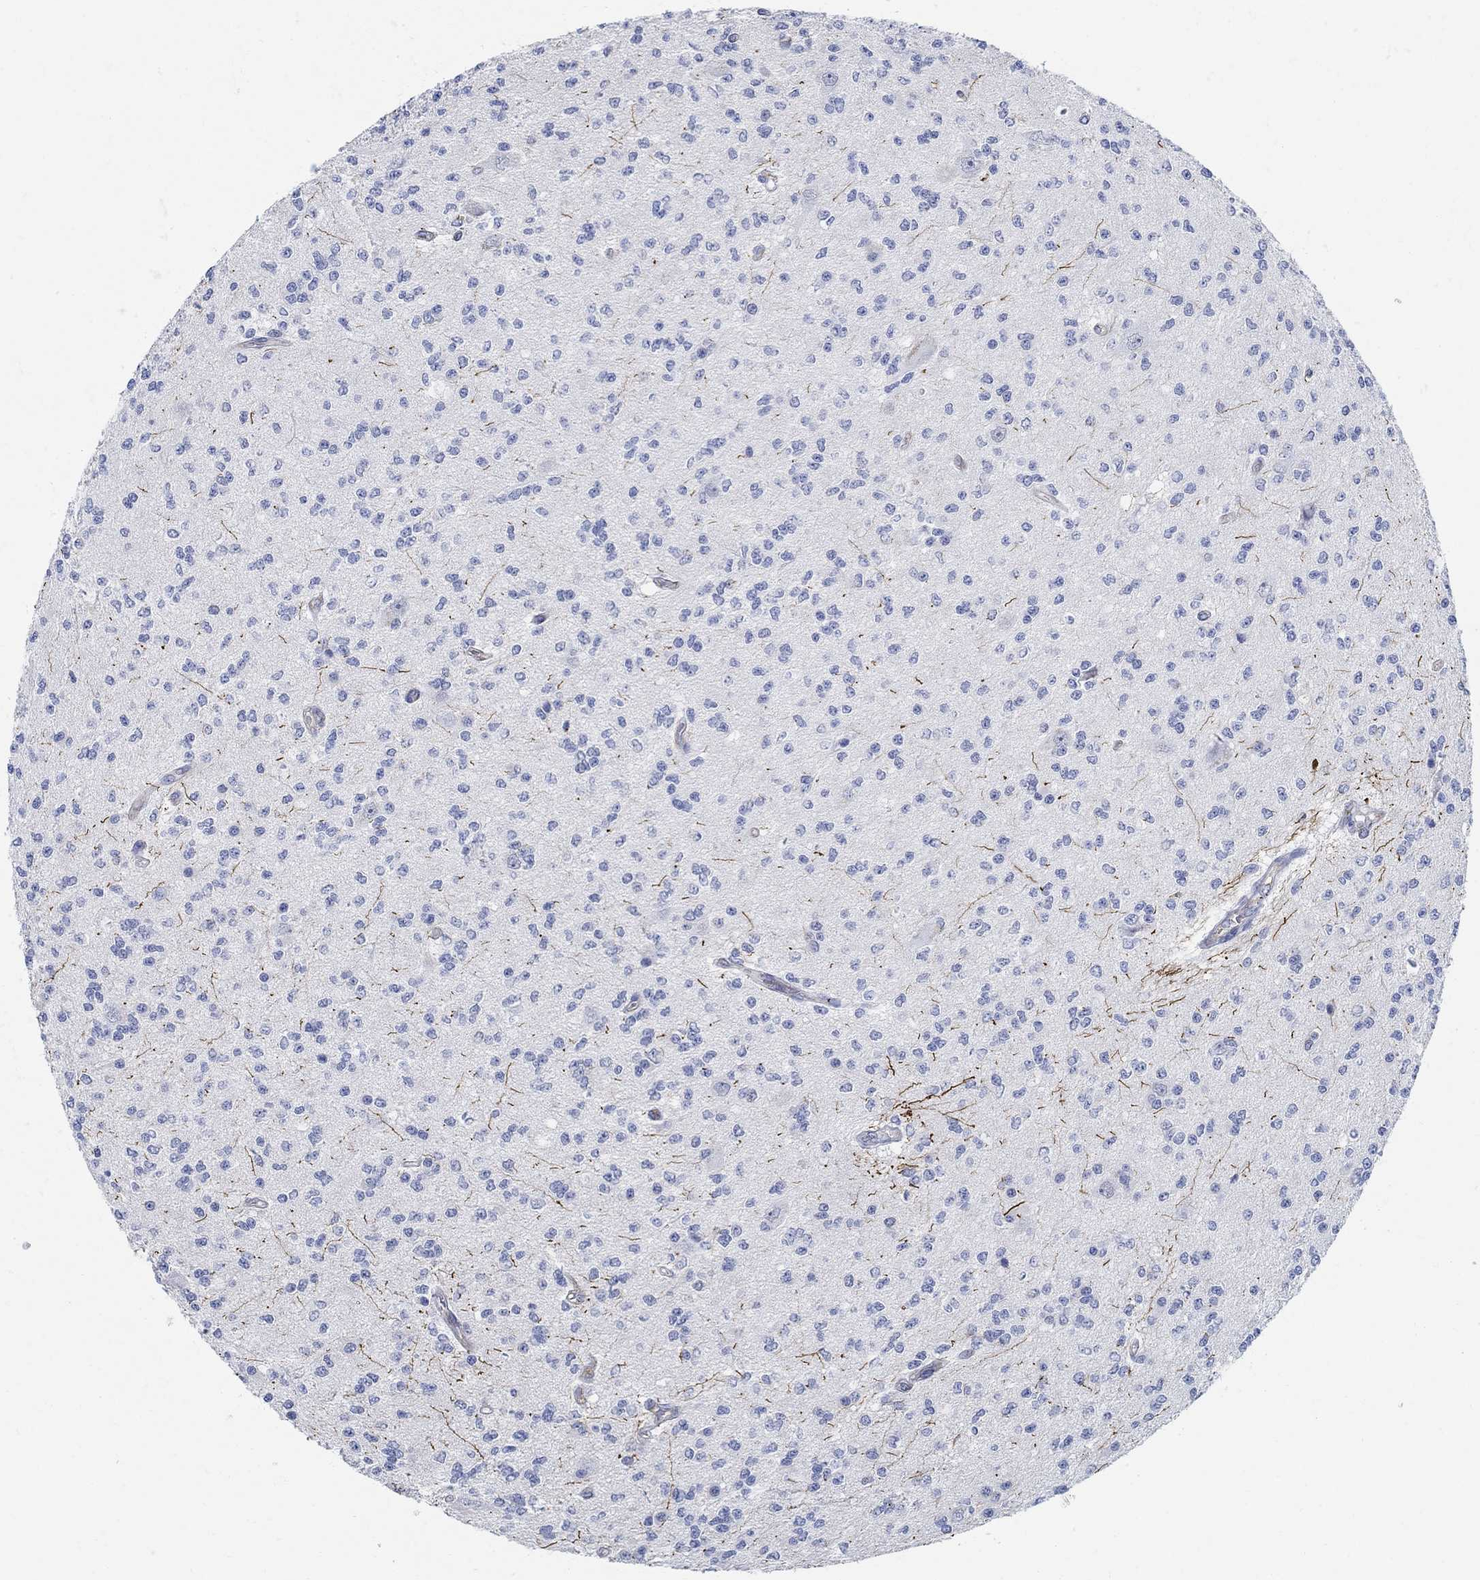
{"staining": {"intensity": "negative", "quantity": "none", "location": "none"}, "tissue": "glioma", "cell_type": "Tumor cells", "image_type": "cancer", "snomed": [{"axis": "morphology", "description": "Glioma, malignant, Low grade"}, {"axis": "topography", "description": "Brain"}], "caption": "A high-resolution image shows IHC staining of glioma, which demonstrates no significant positivity in tumor cells.", "gene": "PHF21B", "patient": {"sex": "male", "age": 67}}